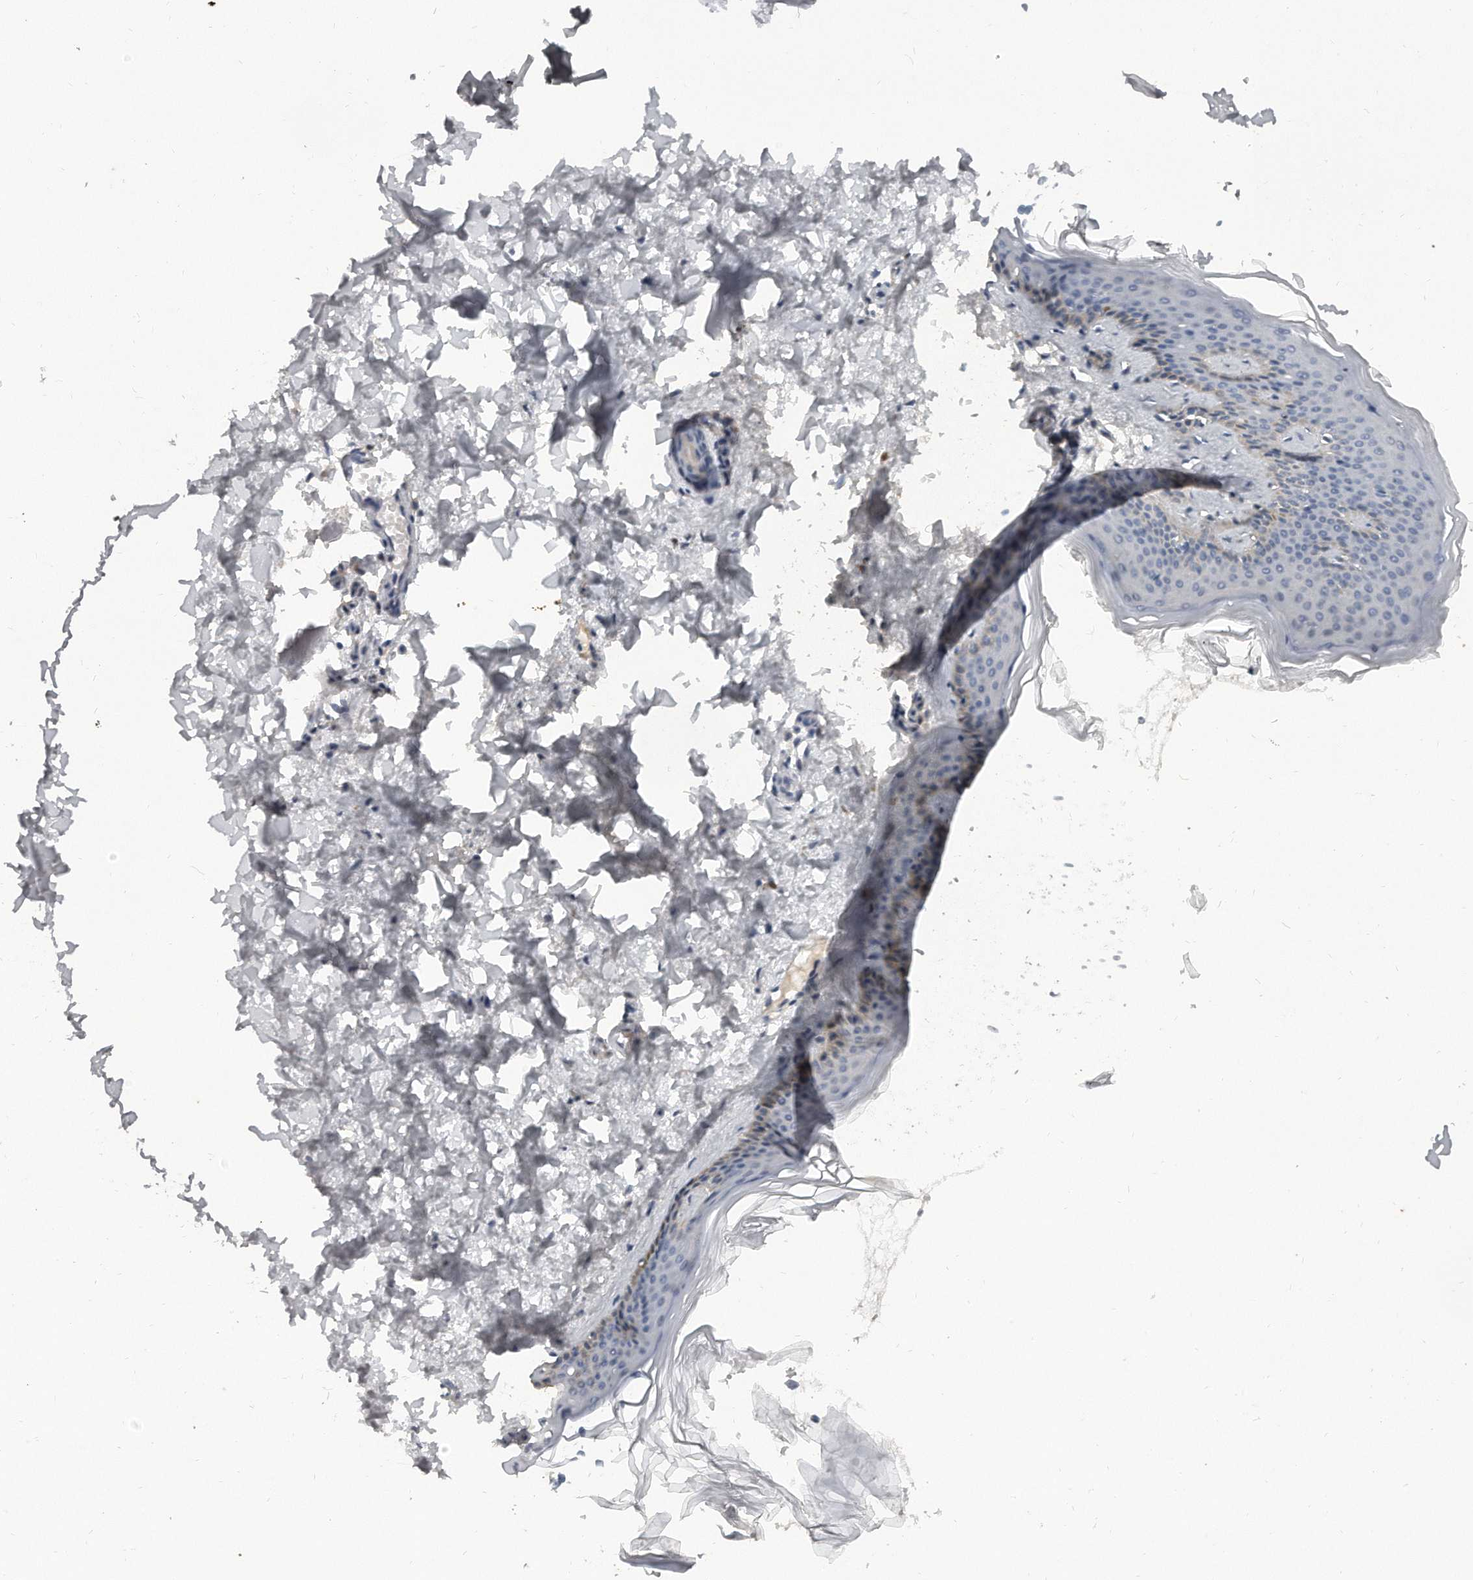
{"staining": {"intensity": "negative", "quantity": "none", "location": "none"}, "tissue": "skin", "cell_type": "Fibroblasts", "image_type": "normal", "snomed": [{"axis": "morphology", "description": "Normal tissue, NOS"}, {"axis": "topography", "description": "Skin"}], "caption": "Immunohistochemical staining of unremarkable skin reveals no significant staining in fibroblasts. The staining is performed using DAB (3,3'-diaminobenzidine) brown chromogen with nuclei counter-stained in using hematoxylin.", "gene": "KLHL7", "patient": {"sex": "female", "age": 27}}